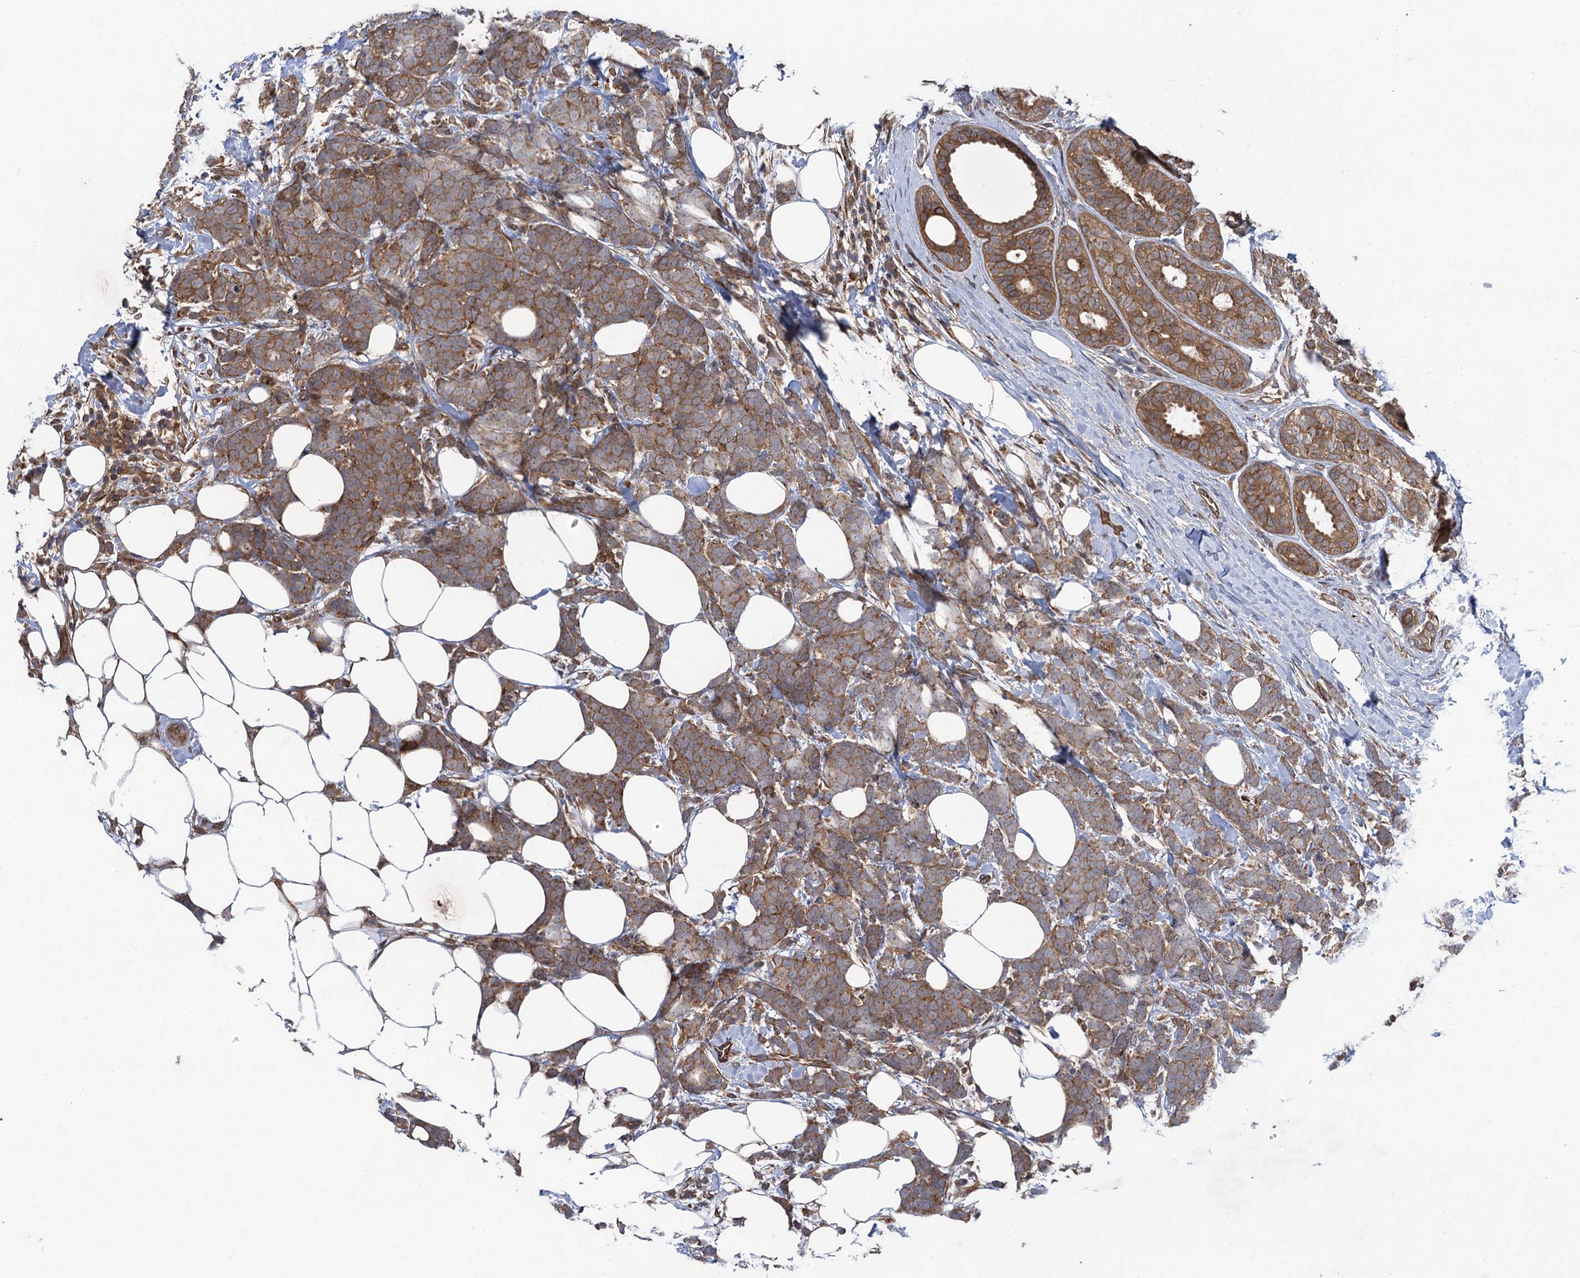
{"staining": {"intensity": "moderate", "quantity": ">75%", "location": "cytoplasmic/membranous"}, "tissue": "breast cancer", "cell_type": "Tumor cells", "image_type": "cancer", "snomed": [{"axis": "morphology", "description": "Lobular carcinoma"}, {"axis": "topography", "description": "Breast"}], "caption": "Brown immunohistochemical staining in breast lobular carcinoma shows moderate cytoplasmic/membranous positivity in about >75% of tumor cells.", "gene": "HAUS1", "patient": {"sex": "female", "age": 58}}